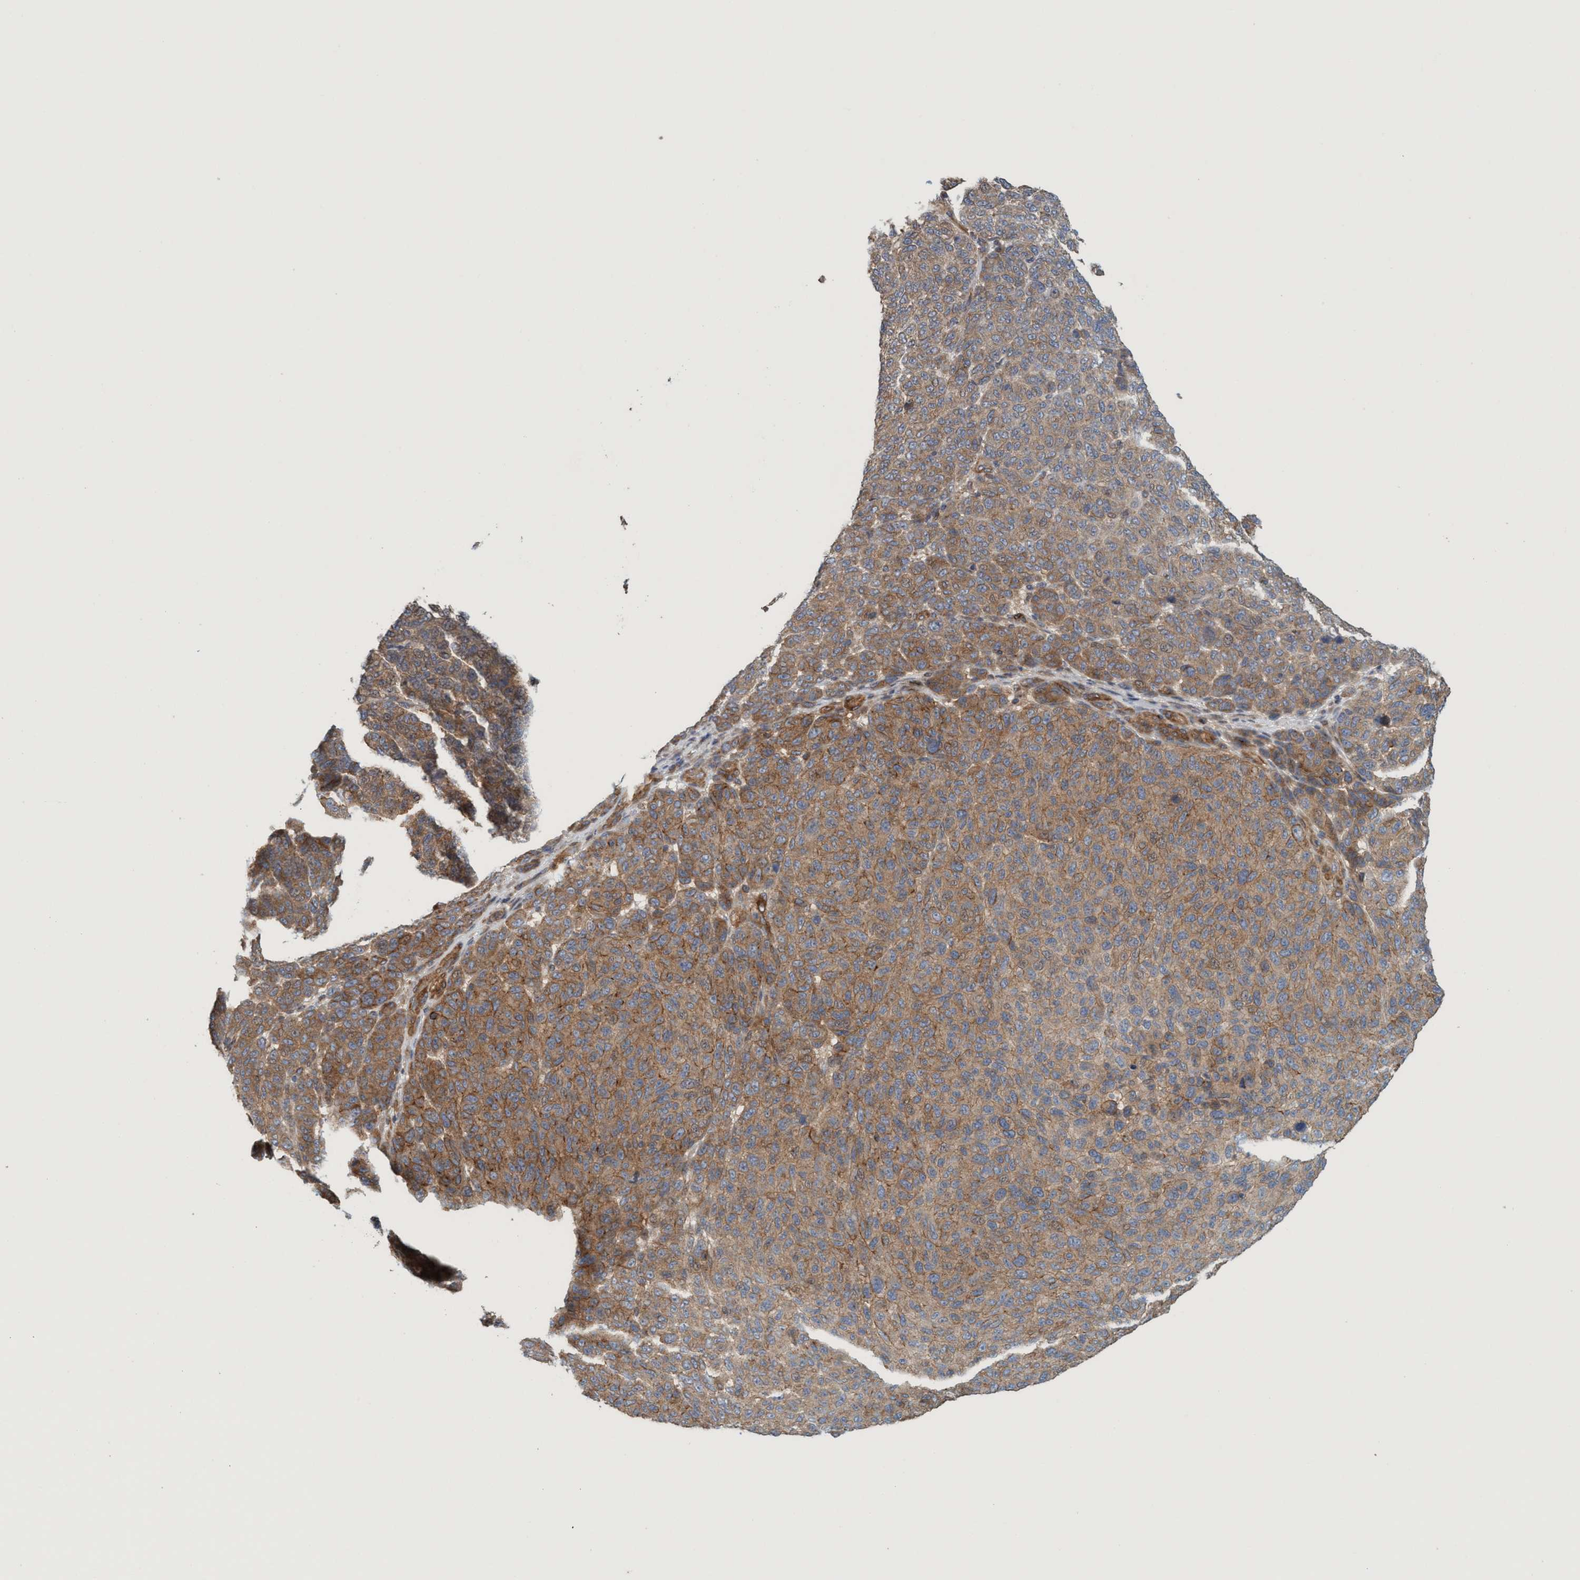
{"staining": {"intensity": "strong", "quantity": ">75%", "location": "cytoplasmic/membranous"}, "tissue": "melanoma", "cell_type": "Tumor cells", "image_type": "cancer", "snomed": [{"axis": "morphology", "description": "Malignant melanoma, NOS"}, {"axis": "topography", "description": "Skin"}], "caption": "Human malignant melanoma stained with a protein marker reveals strong staining in tumor cells.", "gene": "SPECC1", "patient": {"sex": "male", "age": 59}}